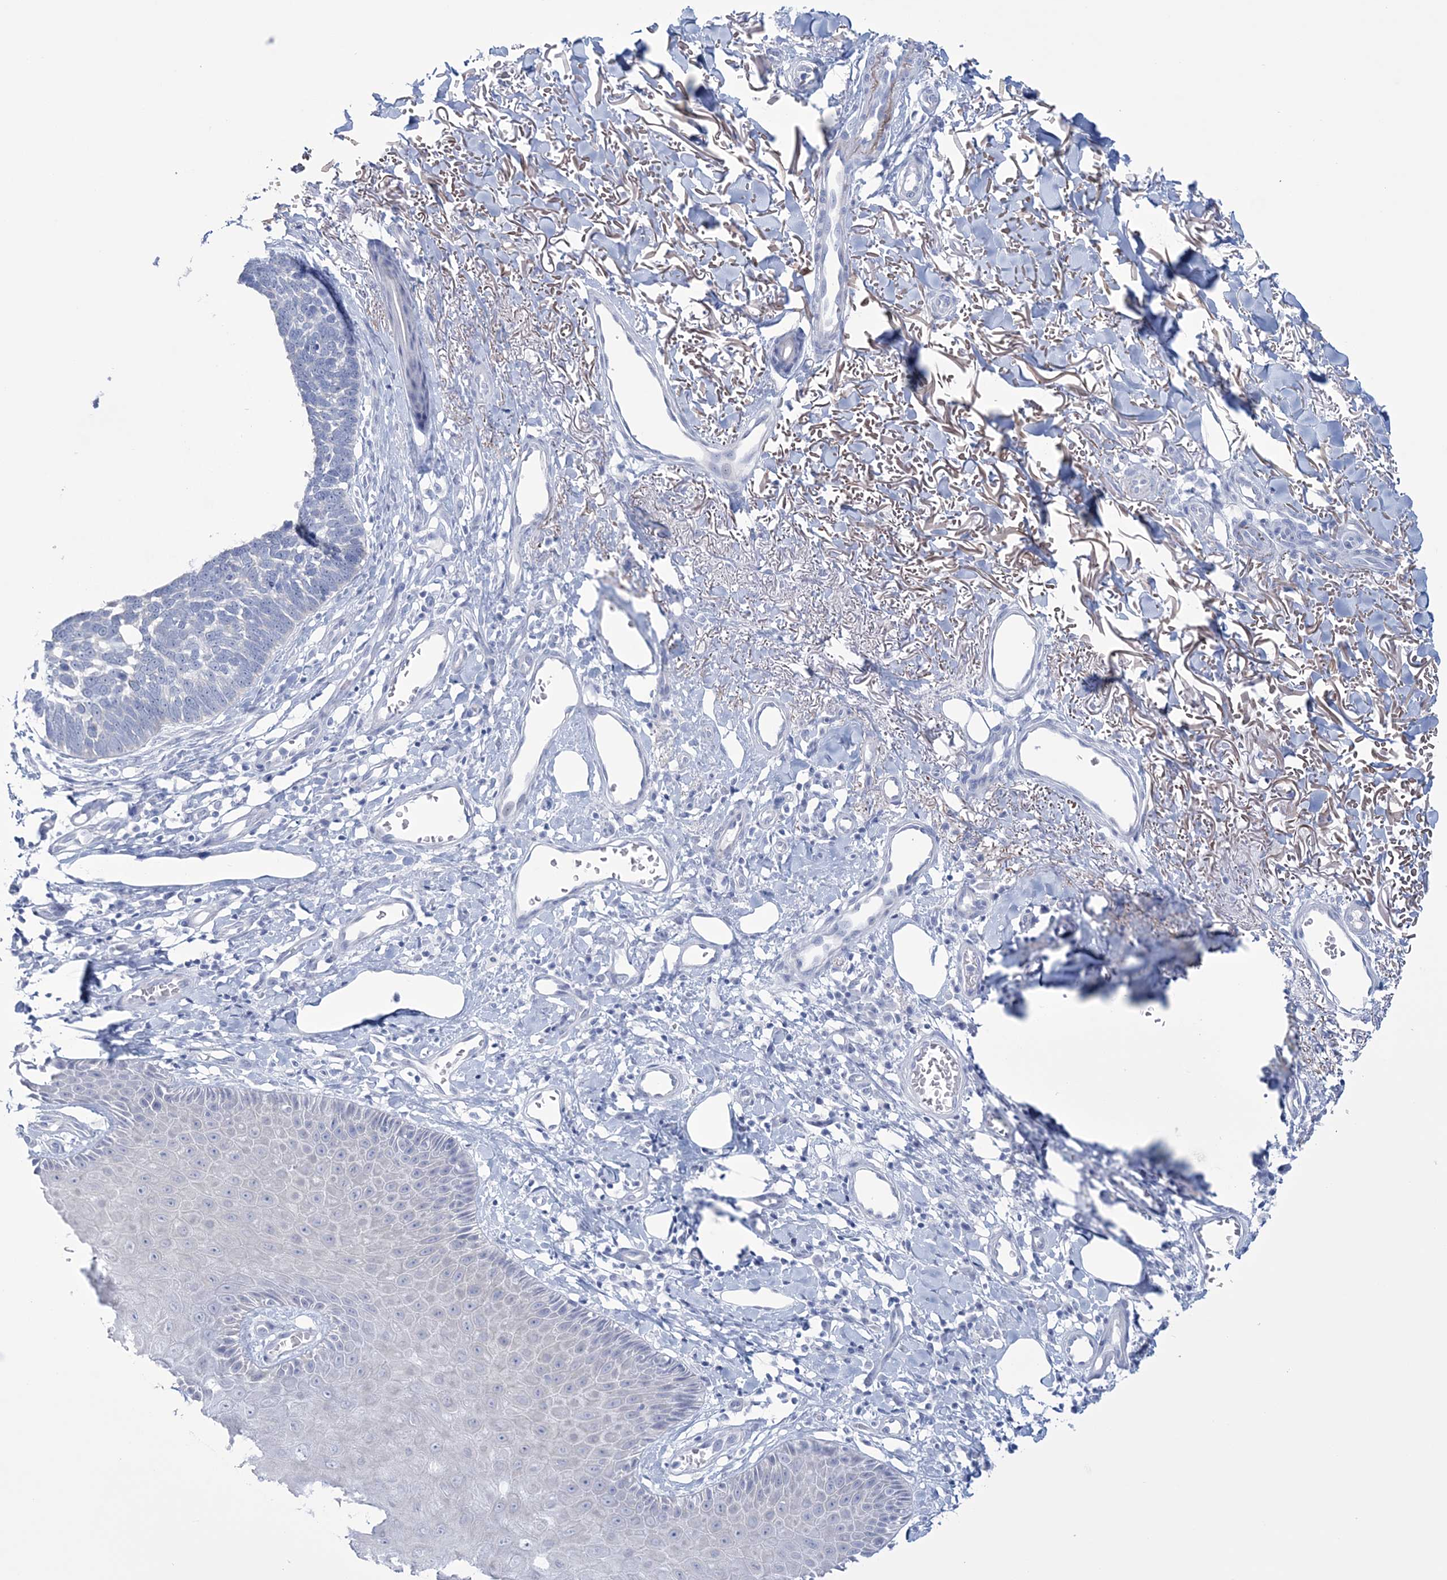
{"staining": {"intensity": "negative", "quantity": "none", "location": "none"}, "tissue": "skin cancer", "cell_type": "Tumor cells", "image_type": "cancer", "snomed": [{"axis": "morphology", "description": "Normal tissue, NOS"}, {"axis": "morphology", "description": "Basal cell carcinoma"}, {"axis": "topography", "description": "Skin"}], "caption": "Tumor cells show no significant protein expression in skin cancer (basal cell carcinoma). (DAB (3,3'-diaminobenzidine) IHC, high magnification).", "gene": "DPCD", "patient": {"sex": "male", "age": 77}}